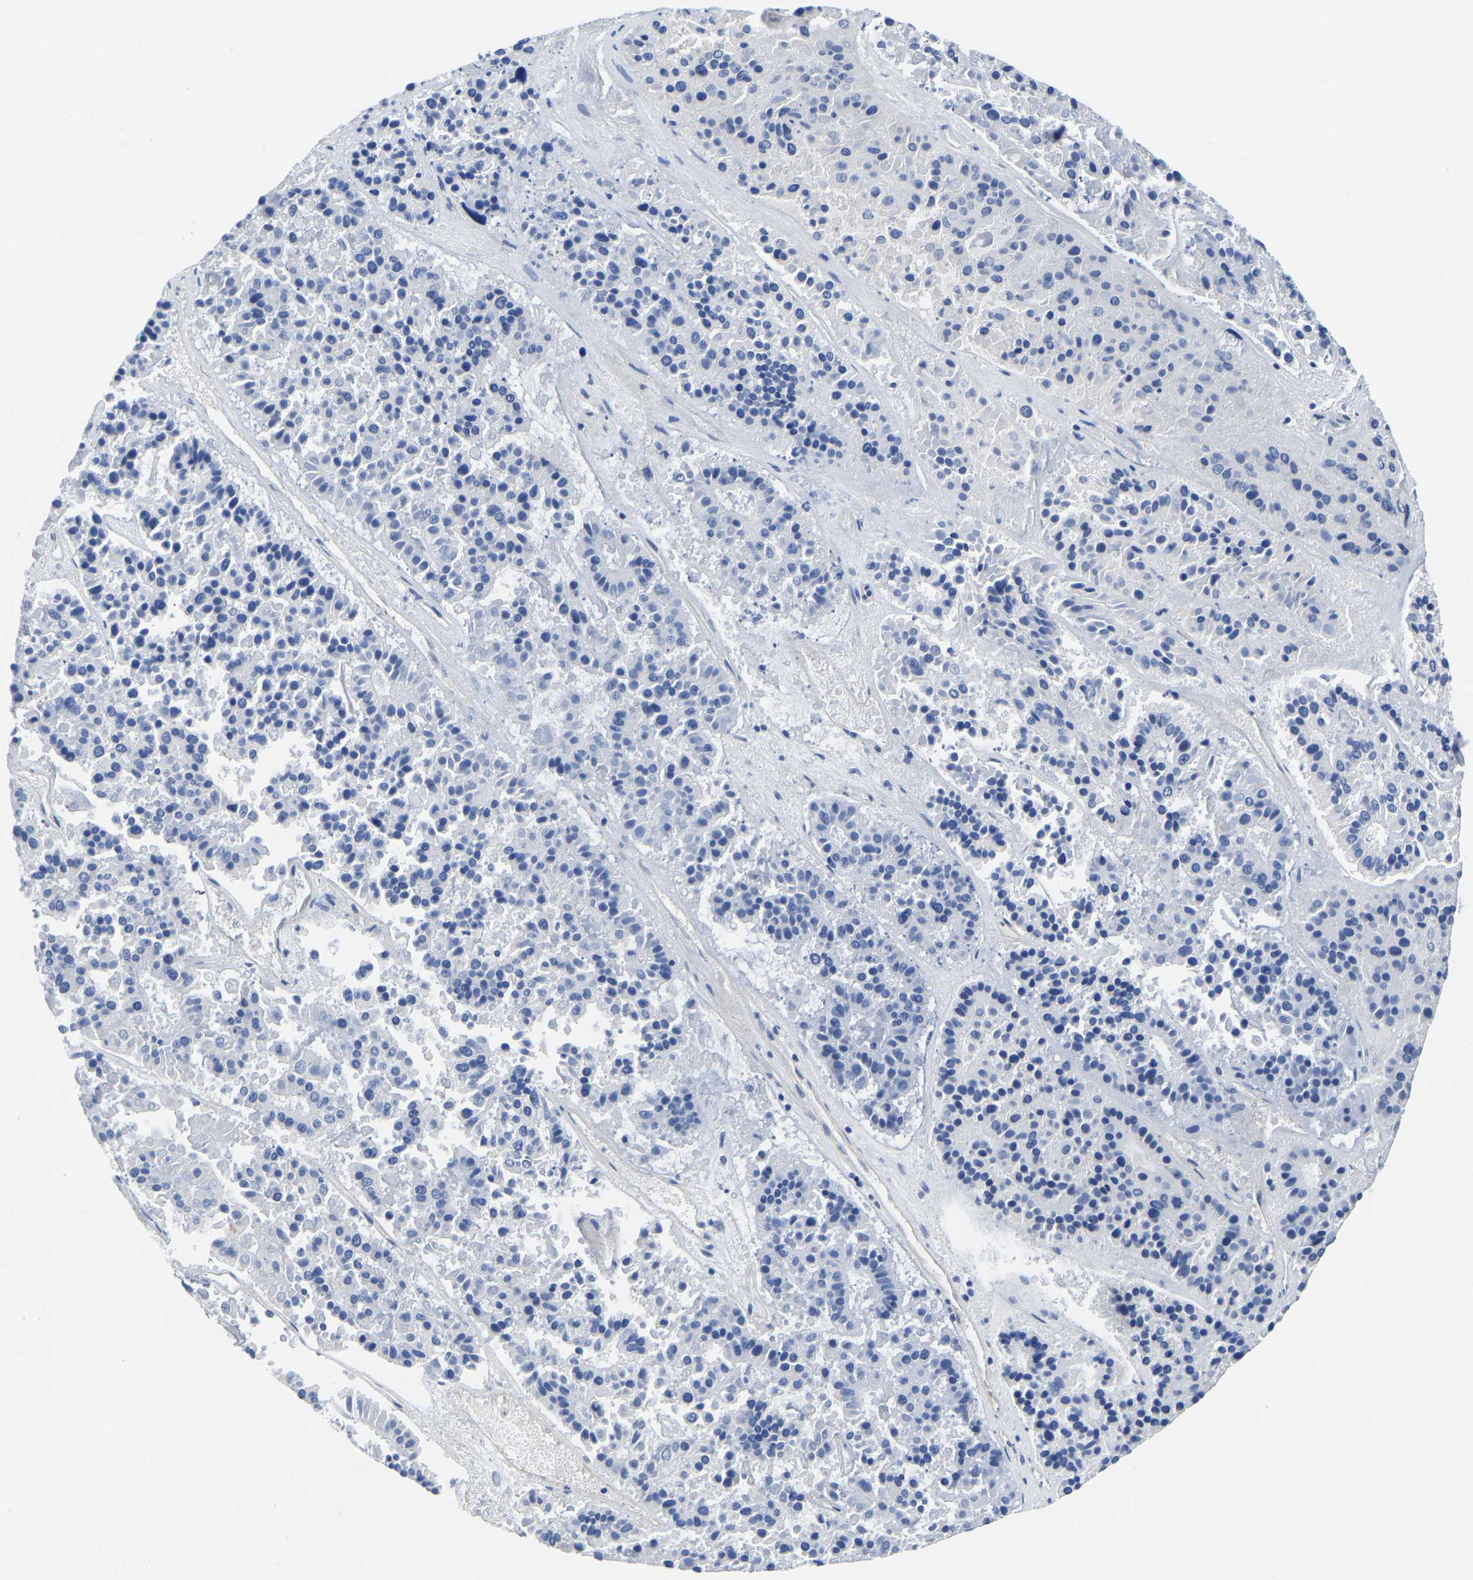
{"staining": {"intensity": "negative", "quantity": "none", "location": "none"}, "tissue": "pancreatic cancer", "cell_type": "Tumor cells", "image_type": "cancer", "snomed": [{"axis": "morphology", "description": "Adenocarcinoma, NOS"}, {"axis": "topography", "description": "Pancreas"}], "caption": "High power microscopy histopathology image of an immunohistochemistry histopathology image of pancreatic cancer (adenocarcinoma), revealing no significant expression in tumor cells. The staining is performed using DAB brown chromogen with nuclei counter-stained in using hematoxylin.", "gene": "SLC45A3", "patient": {"sex": "male", "age": 50}}